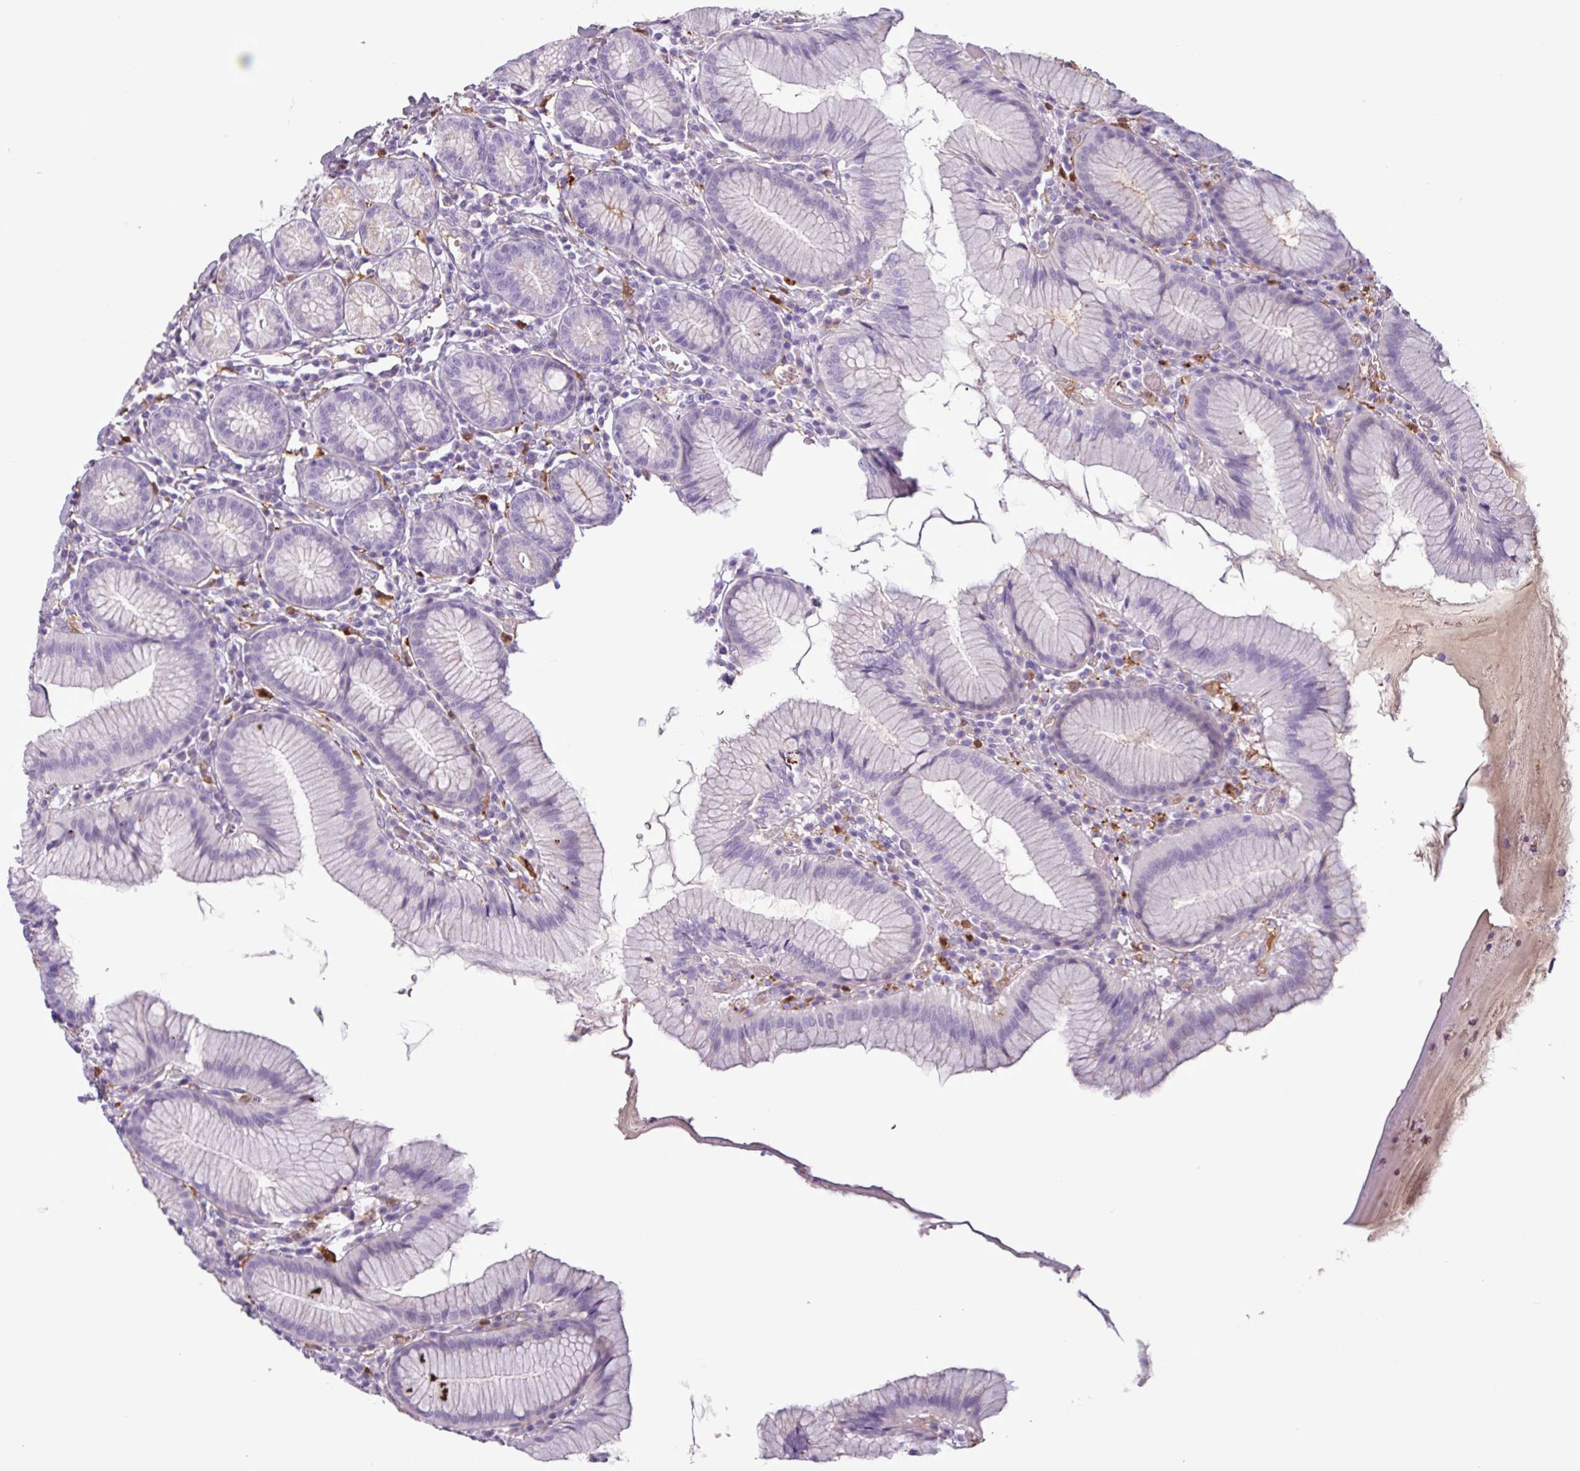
{"staining": {"intensity": "negative", "quantity": "none", "location": "none"}, "tissue": "stomach", "cell_type": "Glandular cells", "image_type": "normal", "snomed": [{"axis": "morphology", "description": "Normal tissue, NOS"}, {"axis": "topography", "description": "Stomach"}], "caption": "Immunohistochemistry (IHC) of normal stomach reveals no staining in glandular cells. (Stains: DAB immunohistochemistry with hematoxylin counter stain, Microscopy: brightfield microscopy at high magnification).", "gene": "C4A", "patient": {"sex": "male", "age": 55}}